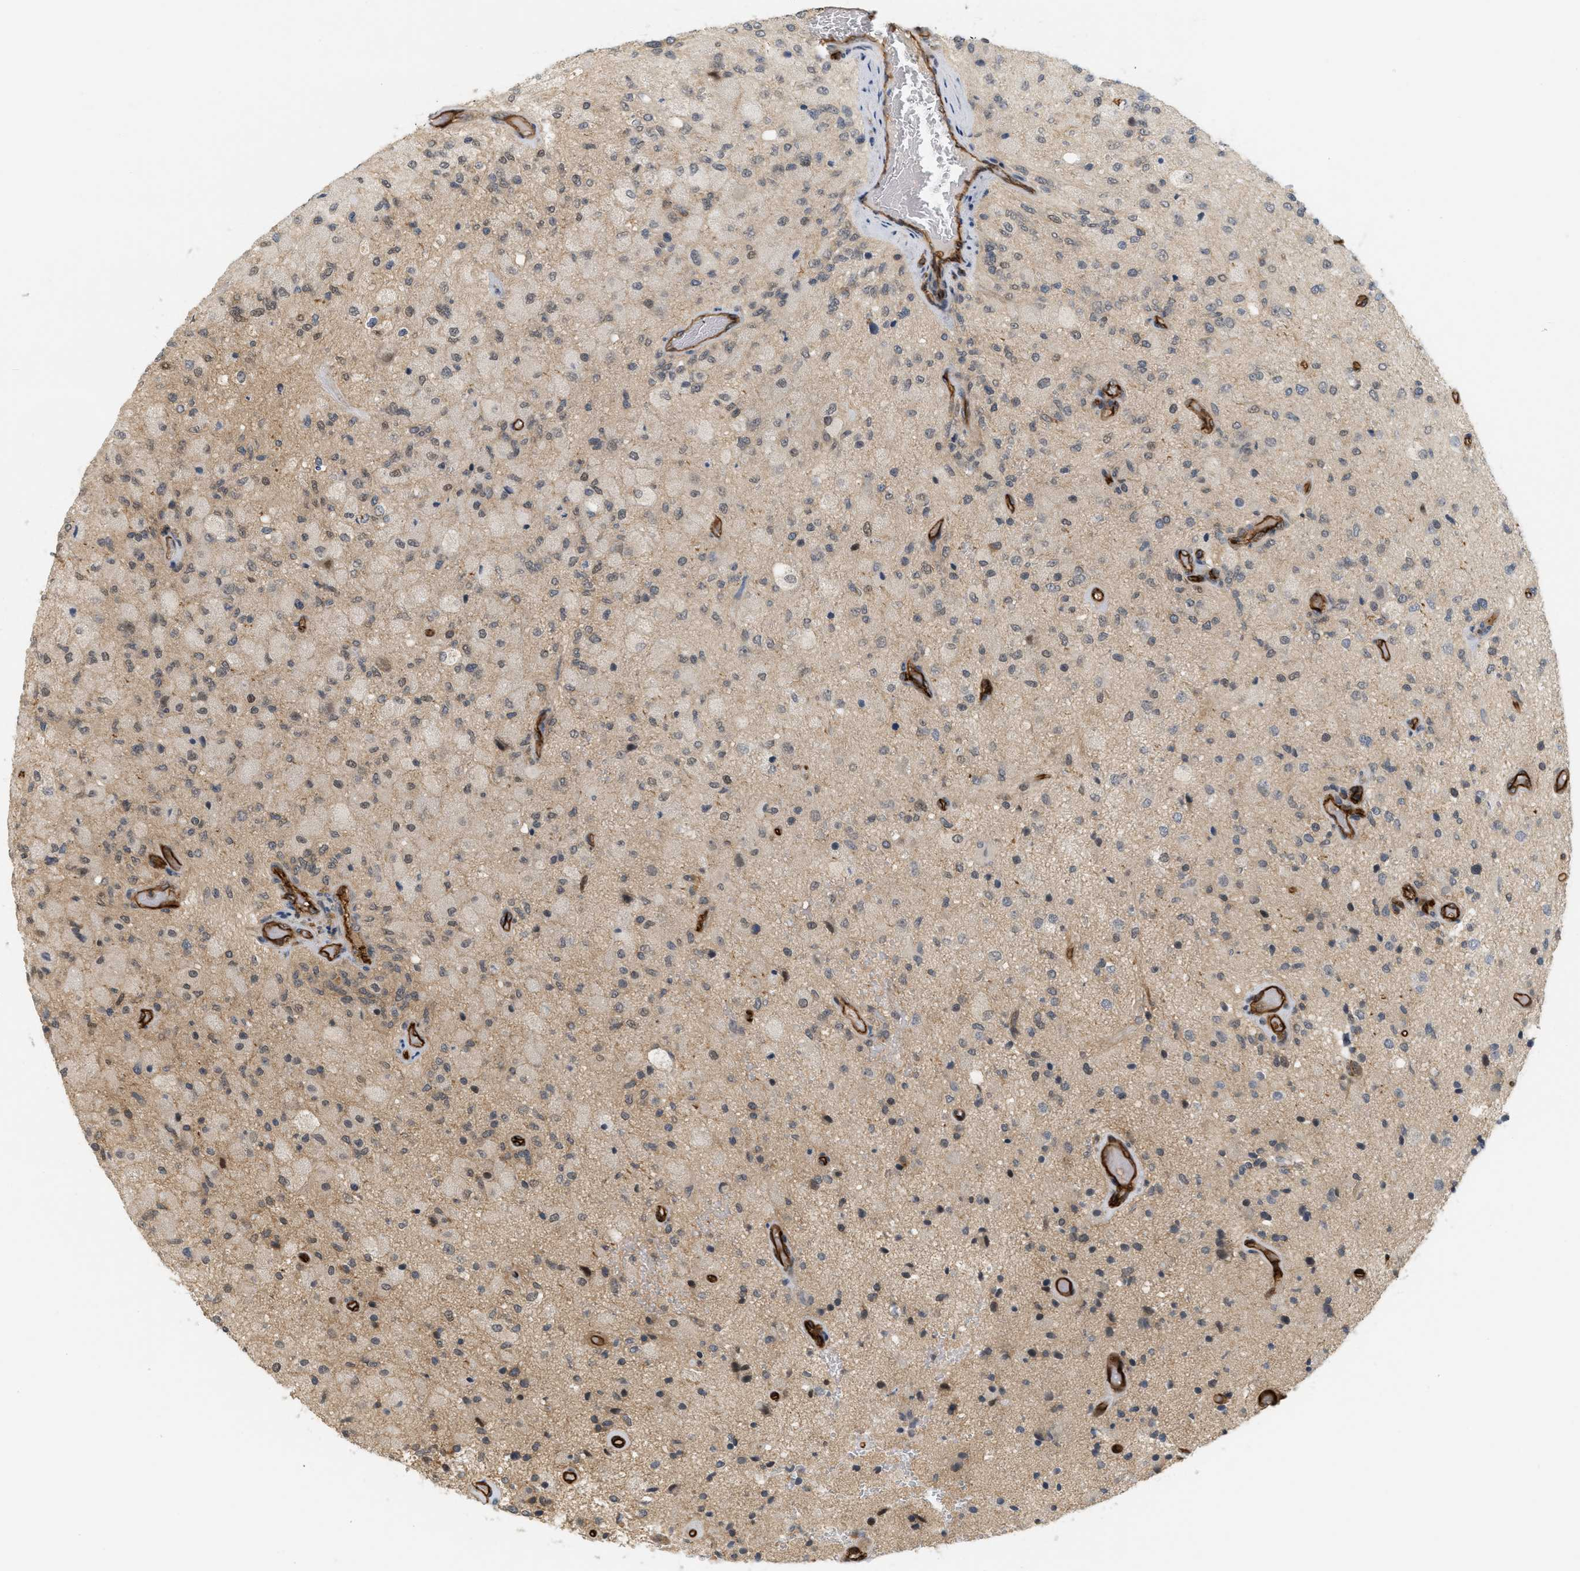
{"staining": {"intensity": "weak", "quantity": "<25%", "location": "cytoplasmic/membranous"}, "tissue": "glioma", "cell_type": "Tumor cells", "image_type": "cancer", "snomed": [{"axis": "morphology", "description": "Normal tissue, NOS"}, {"axis": "morphology", "description": "Glioma, malignant, High grade"}, {"axis": "topography", "description": "Cerebral cortex"}], "caption": "This is a photomicrograph of immunohistochemistry staining of malignant glioma (high-grade), which shows no positivity in tumor cells.", "gene": "PALMD", "patient": {"sex": "male", "age": 77}}